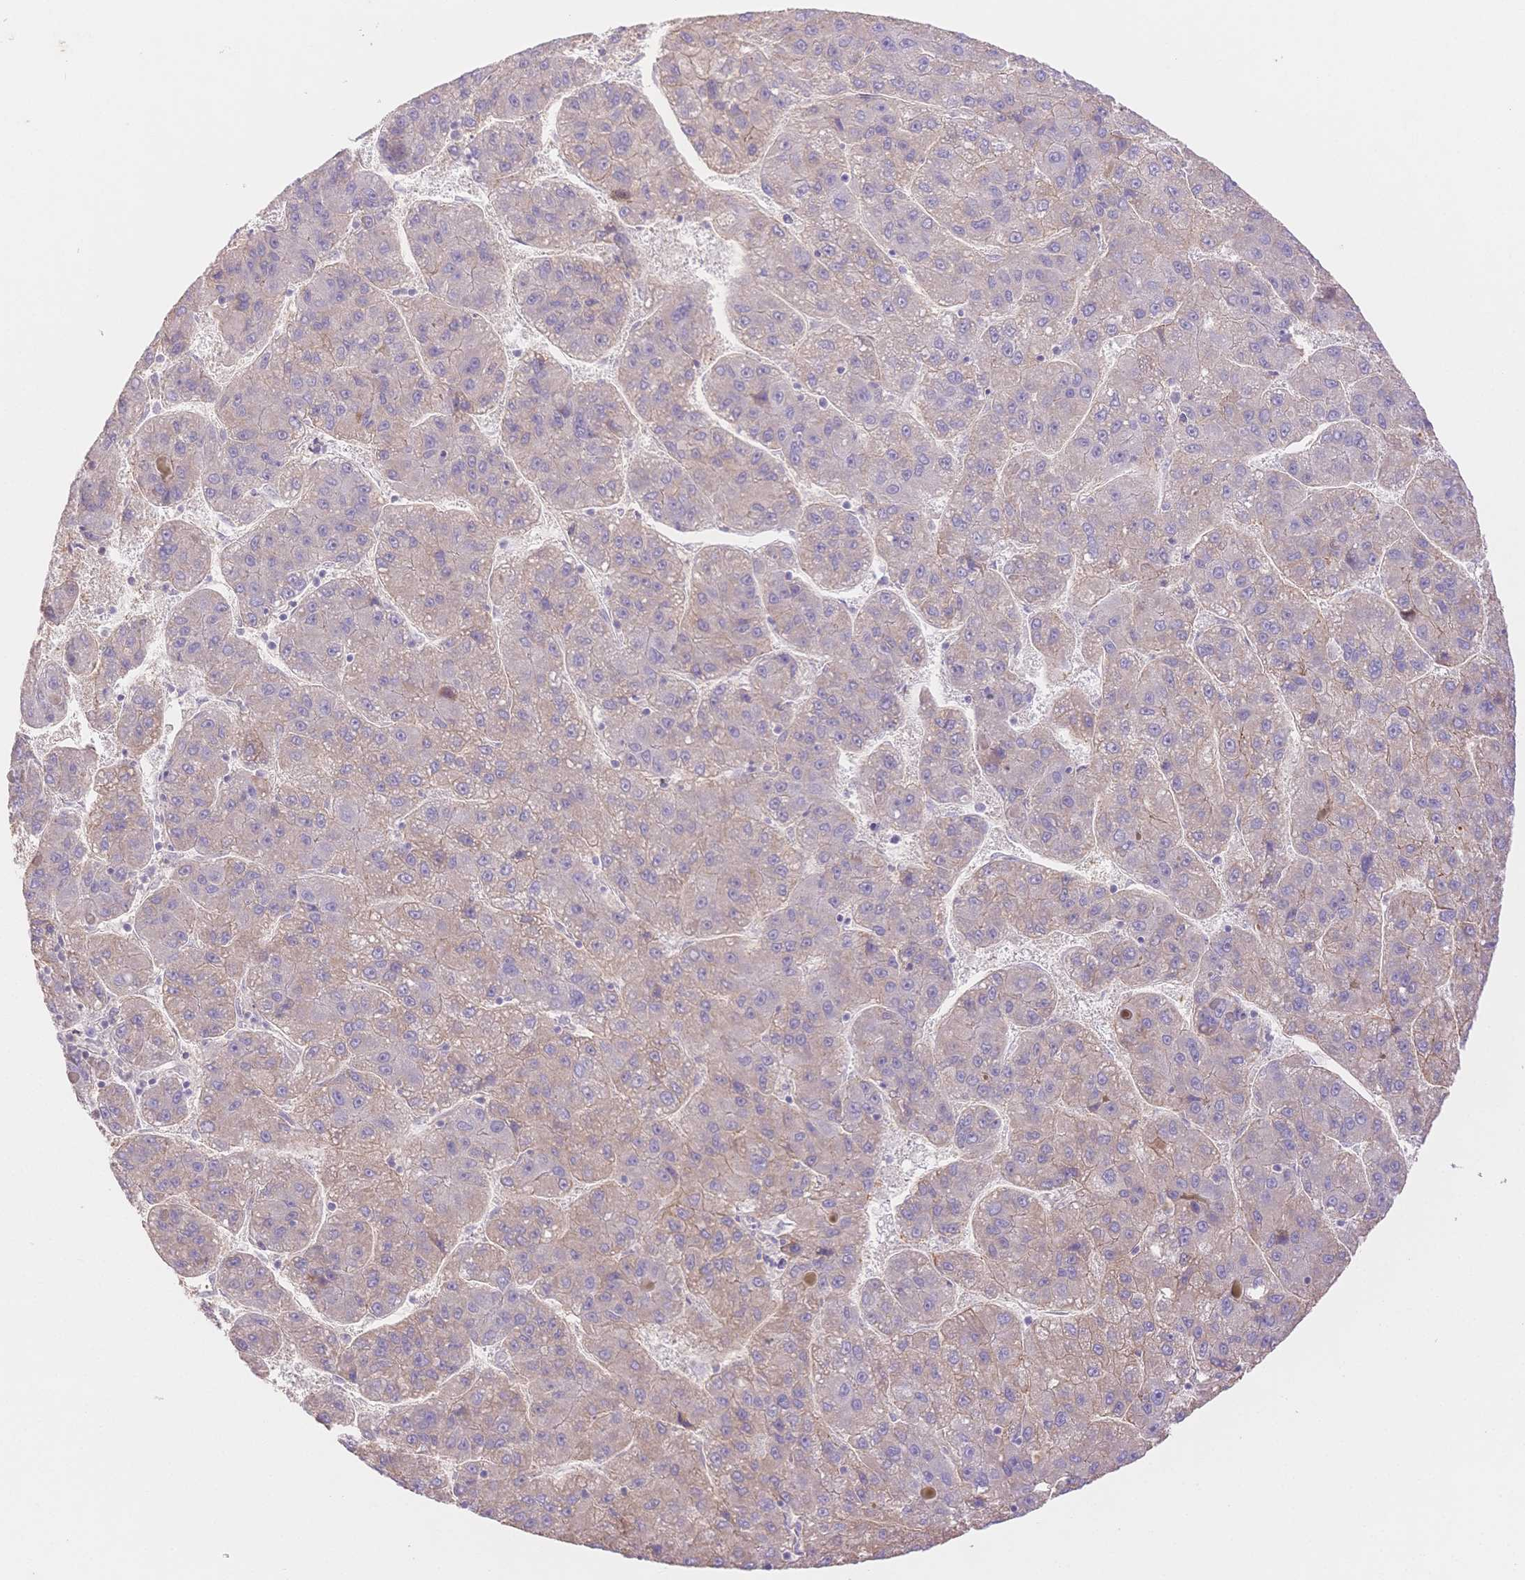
{"staining": {"intensity": "negative", "quantity": "none", "location": "none"}, "tissue": "liver cancer", "cell_type": "Tumor cells", "image_type": "cancer", "snomed": [{"axis": "morphology", "description": "Carcinoma, Hepatocellular, NOS"}, {"axis": "topography", "description": "Liver"}], "caption": "Liver hepatocellular carcinoma stained for a protein using immunohistochemistry (IHC) demonstrates no staining tumor cells.", "gene": "WDR54", "patient": {"sex": "female", "age": 82}}